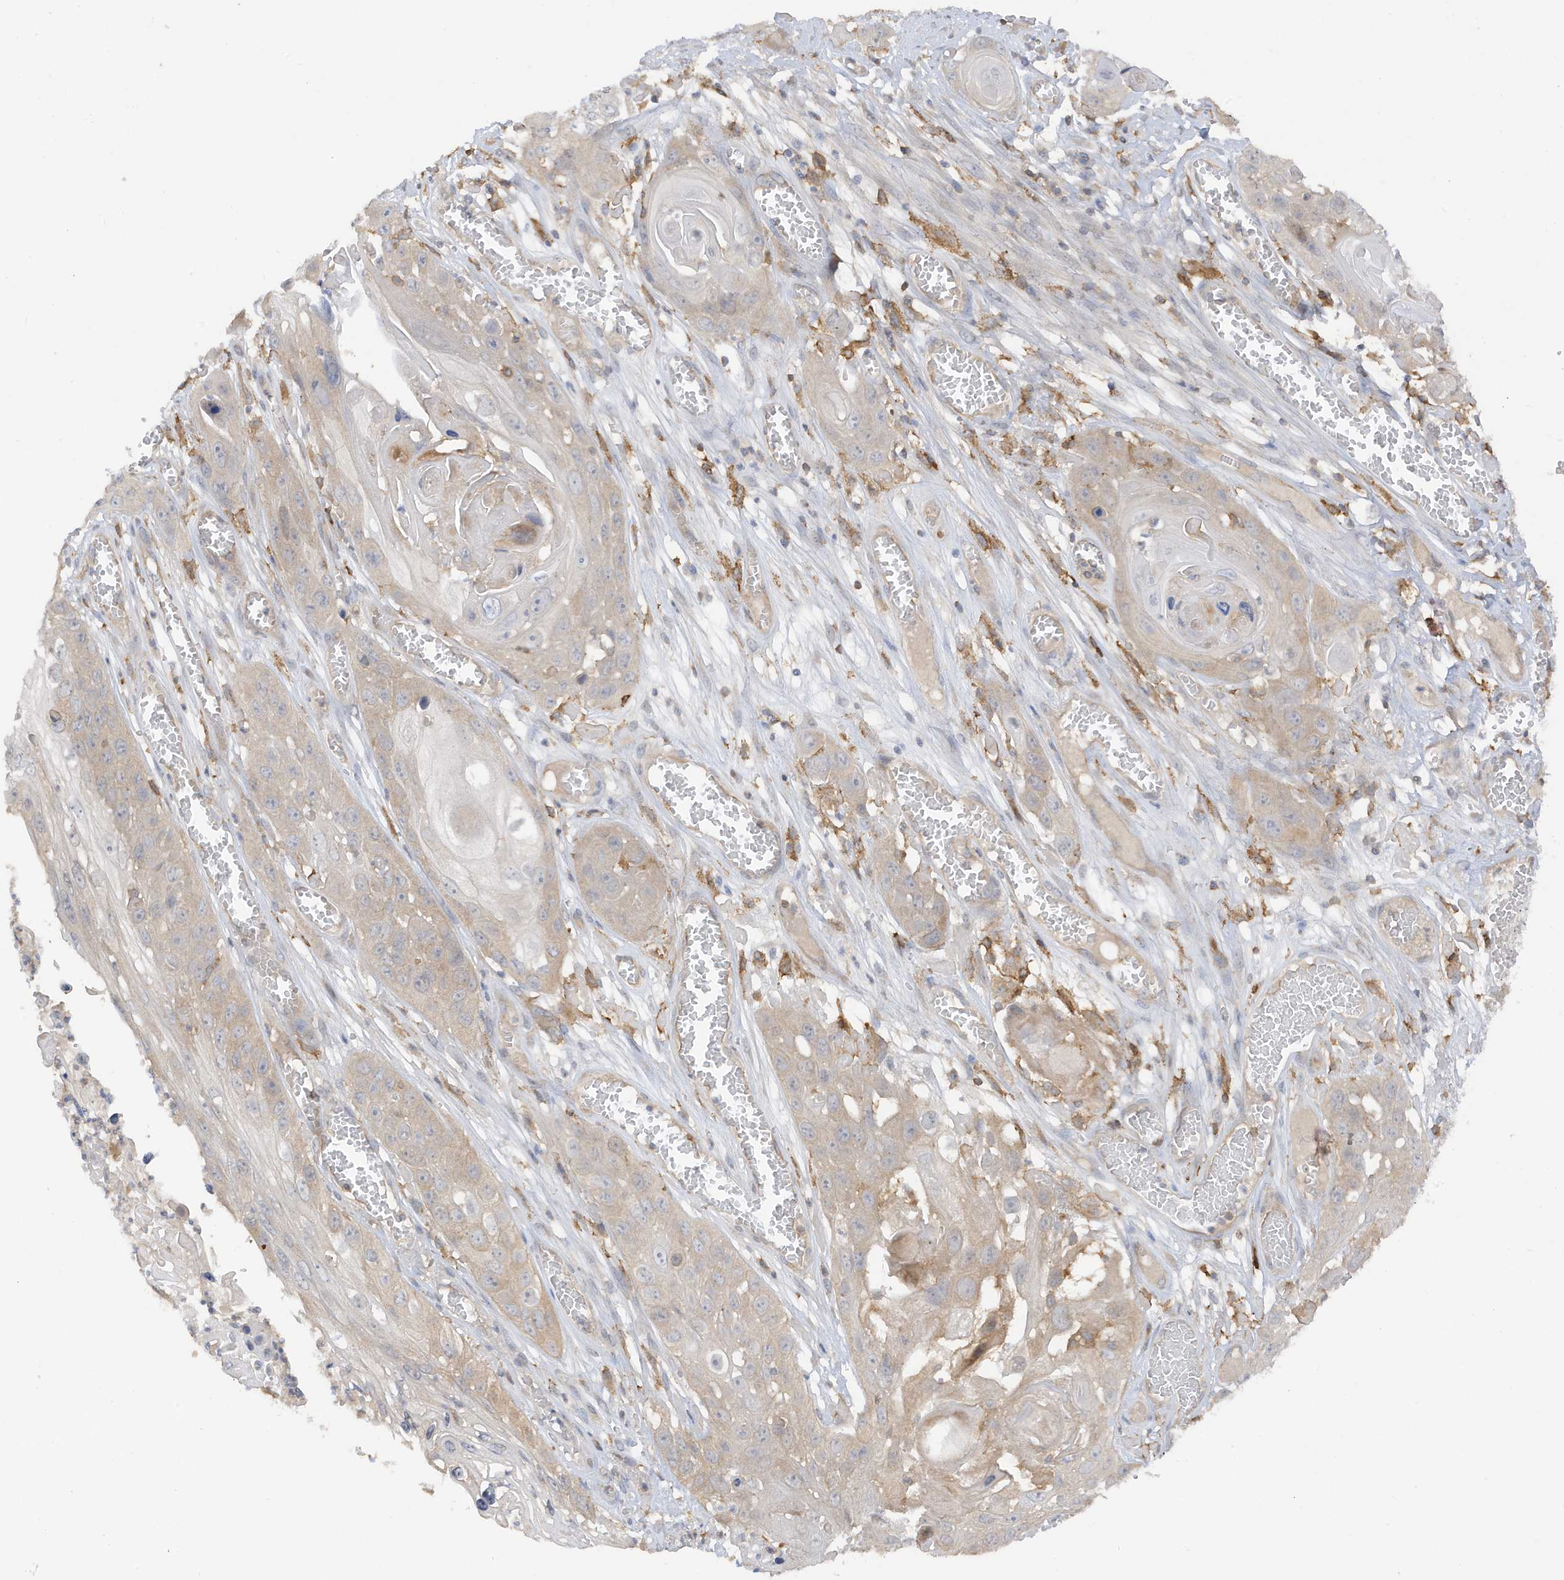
{"staining": {"intensity": "negative", "quantity": "none", "location": "none"}, "tissue": "skin cancer", "cell_type": "Tumor cells", "image_type": "cancer", "snomed": [{"axis": "morphology", "description": "Squamous cell carcinoma, NOS"}, {"axis": "topography", "description": "Skin"}], "caption": "This is an immunohistochemistry photomicrograph of human skin squamous cell carcinoma. There is no staining in tumor cells.", "gene": "PHACTR2", "patient": {"sex": "male", "age": 55}}